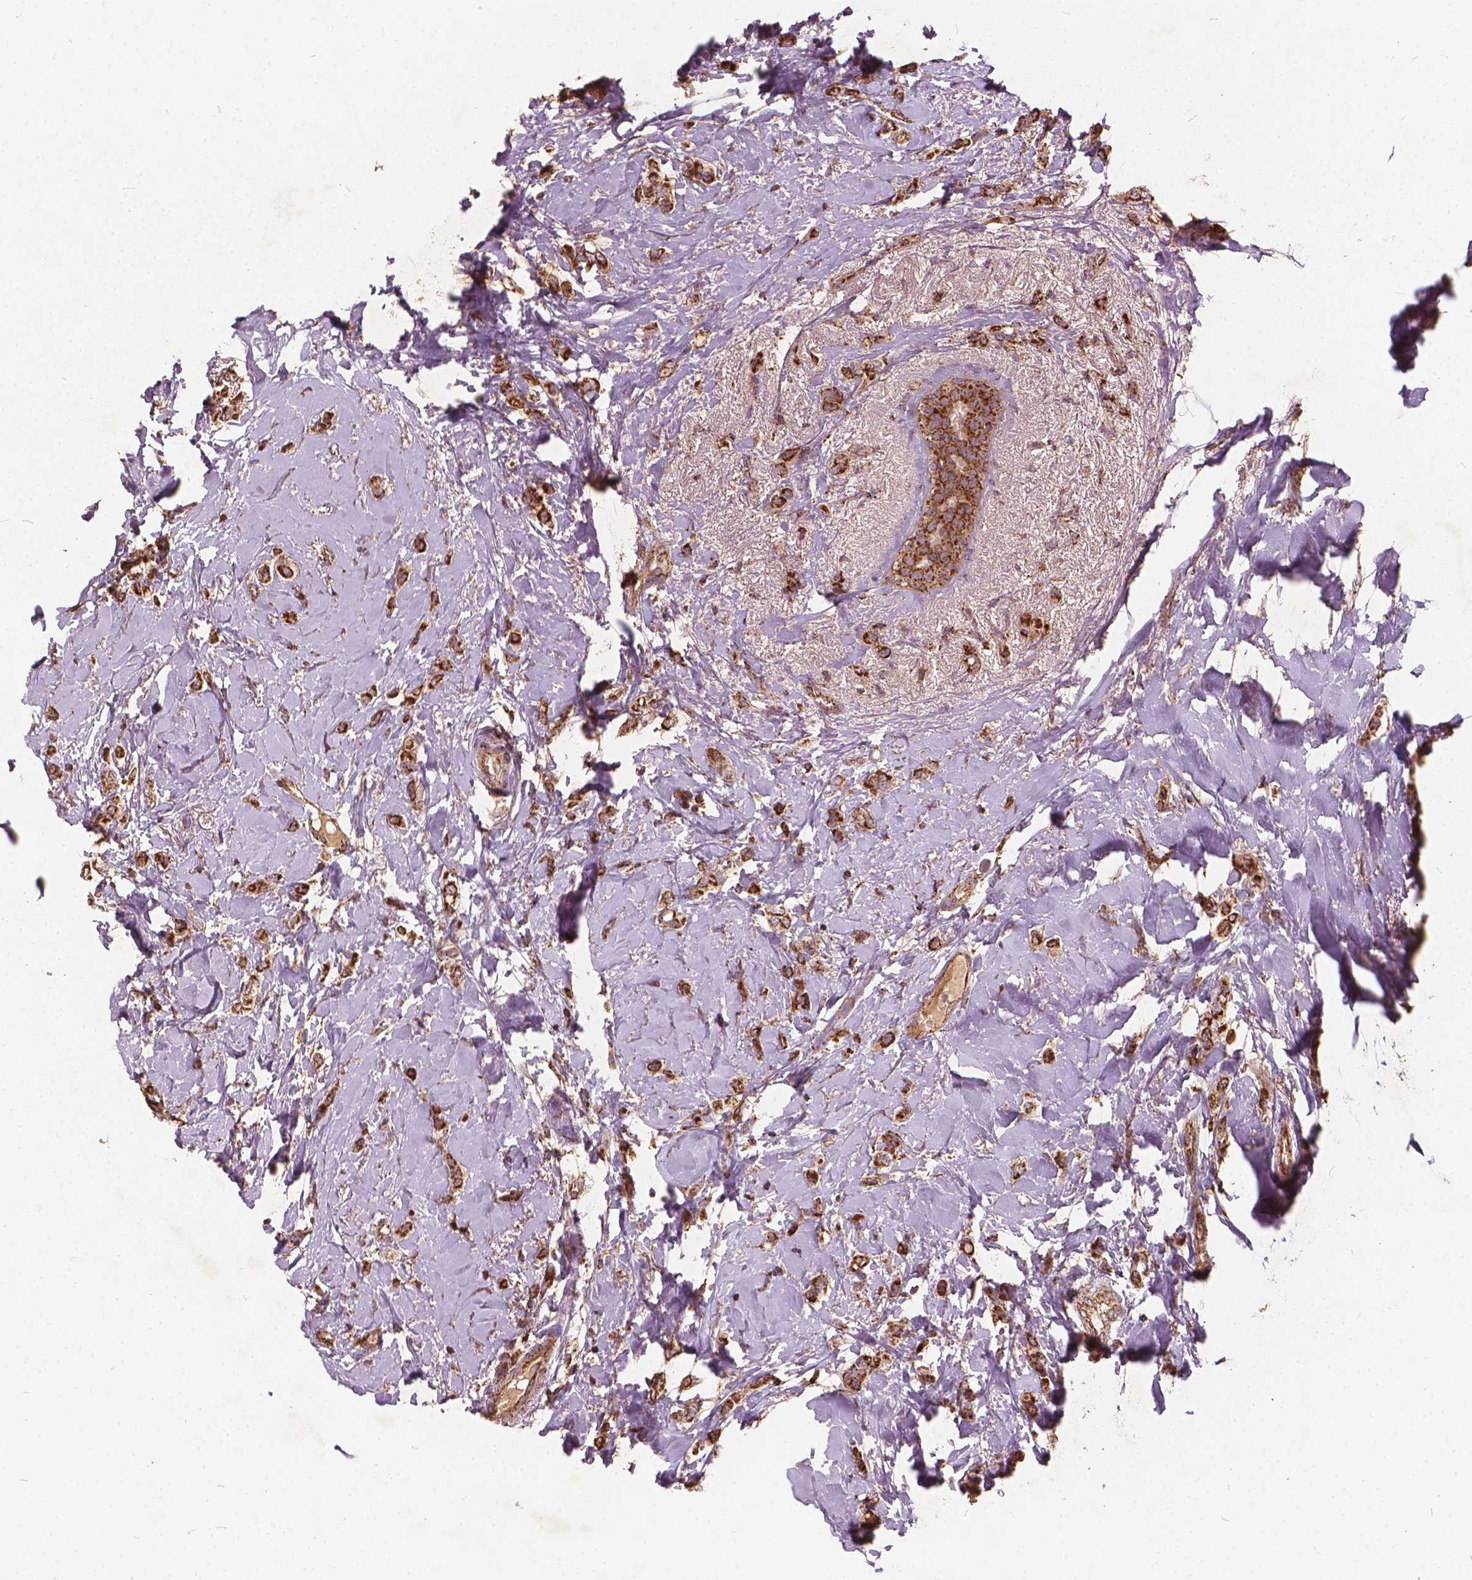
{"staining": {"intensity": "strong", "quantity": ">75%", "location": "cytoplasmic/membranous"}, "tissue": "breast cancer", "cell_type": "Tumor cells", "image_type": "cancer", "snomed": [{"axis": "morphology", "description": "Lobular carcinoma"}, {"axis": "topography", "description": "Breast"}], "caption": "Strong cytoplasmic/membranous protein positivity is seen in about >75% of tumor cells in breast lobular carcinoma.", "gene": "UBXN2A", "patient": {"sex": "female", "age": 66}}